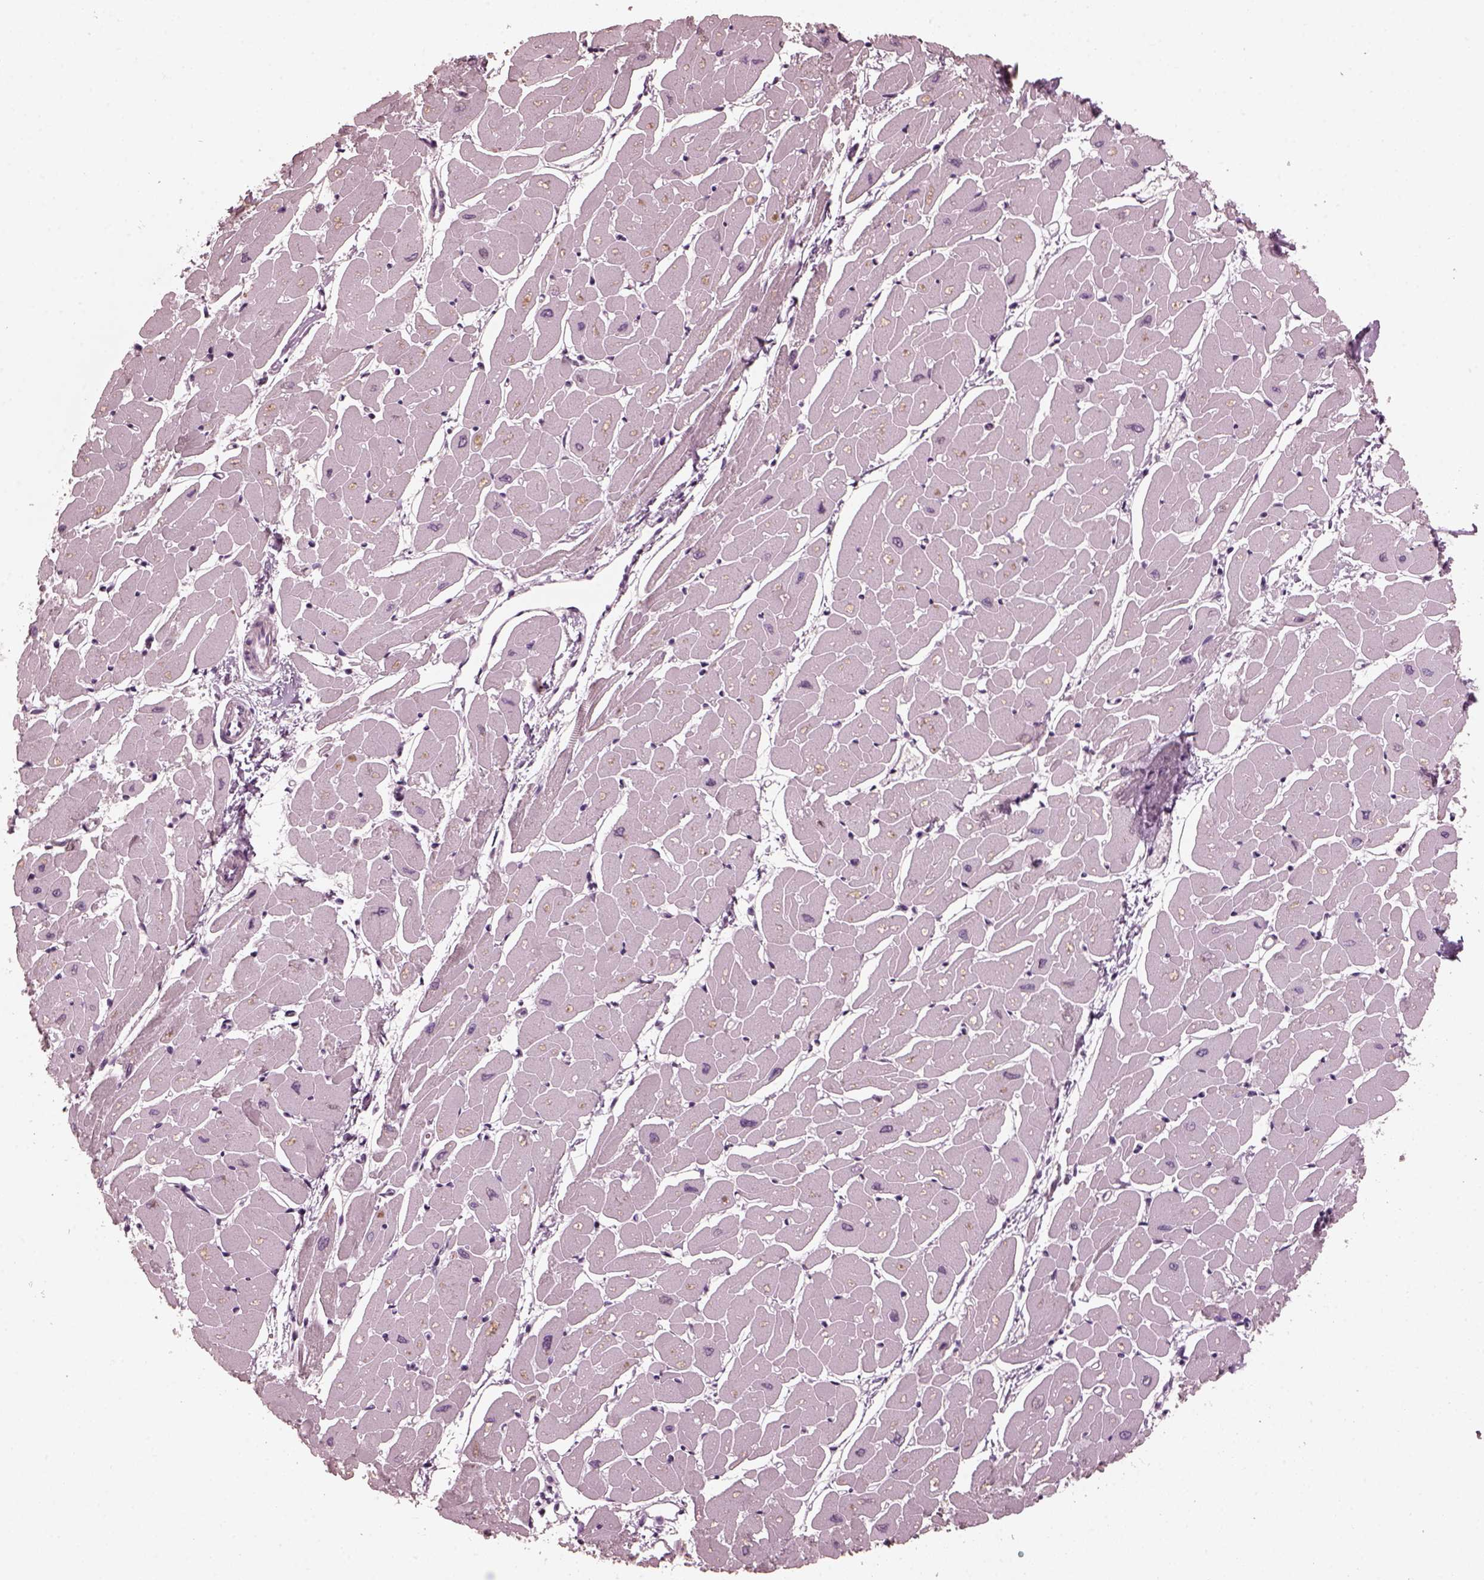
{"staining": {"intensity": "negative", "quantity": "none", "location": "none"}, "tissue": "heart muscle", "cell_type": "Cardiomyocytes", "image_type": "normal", "snomed": [{"axis": "morphology", "description": "Normal tissue, NOS"}, {"axis": "topography", "description": "Heart"}], "caption": "Immunohistochemical staining of normal heart muscle shows no significant staining in cardiomyocytes.", "gene": "RCVRN", "patient": {"sex": "male", "age": 57}}